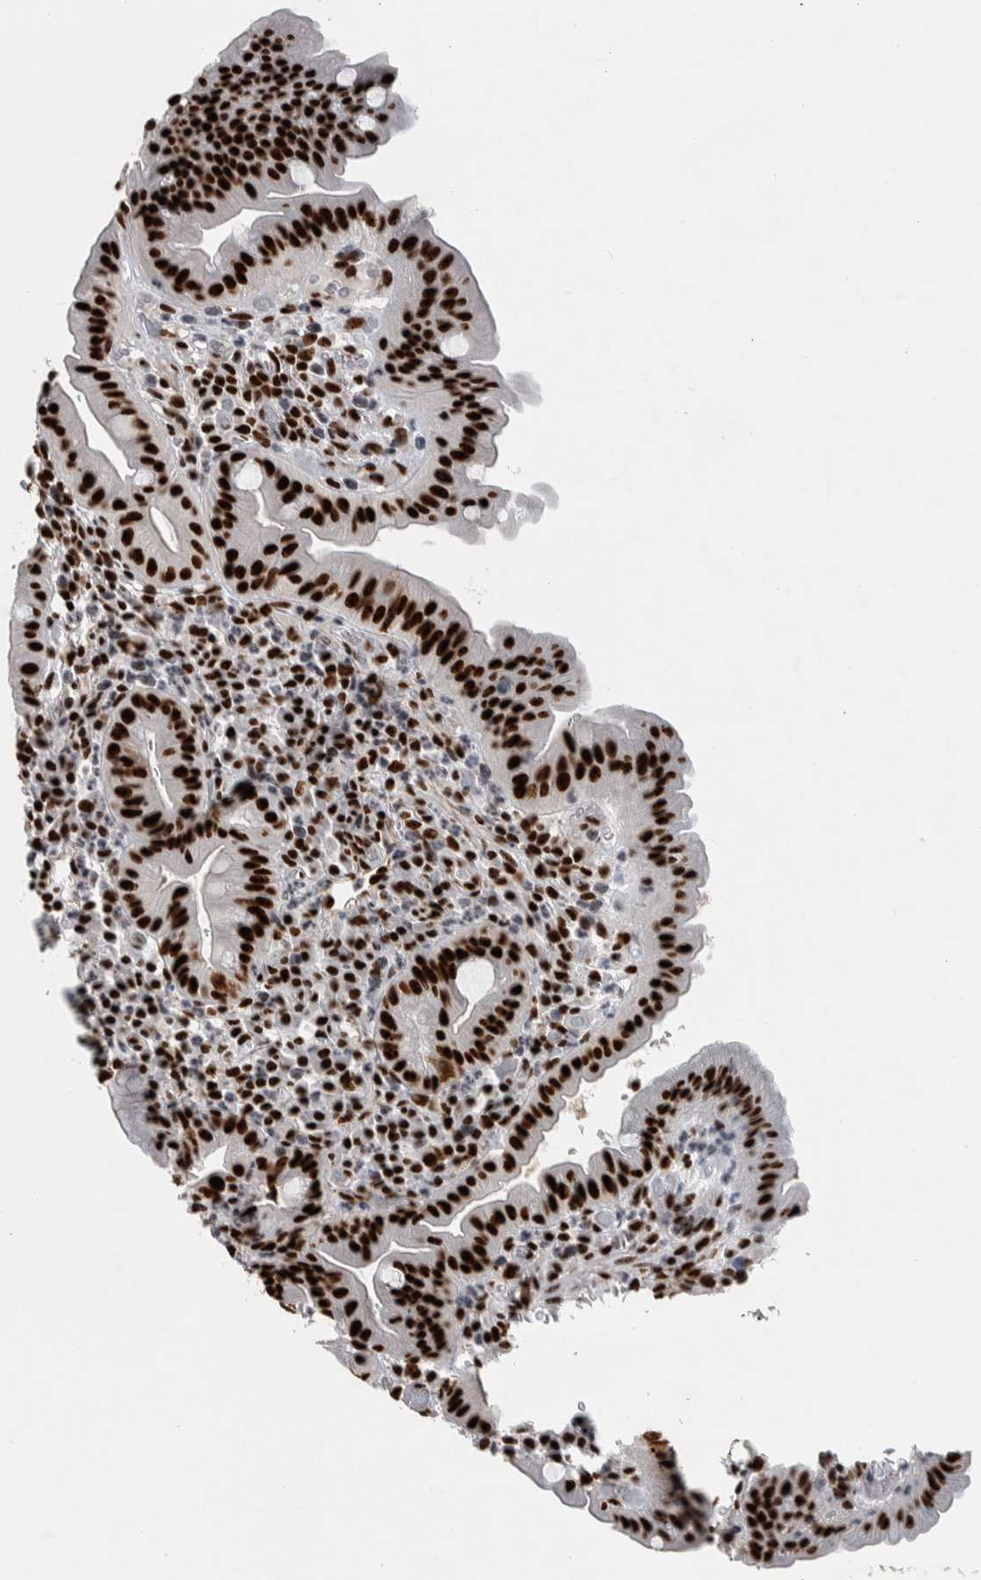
{"staining": {"intensity": "strong", "quantity": ">75%", "location": "cytoplasmic/membranous,nuclear"}, "tissue": "duodenum", "cell_type": "Glandular cells", "image_type": "normal", "snomed": [{"axis": "morphology", "description": "Normal tissue, NOS"}, {"axis": "topography", "description": "Duodenum"}], "caption": "Protein staining of benign duodenum displays strong cytoplasmic/membranous,nuclear expression in approximately >75% of glandular cells. (Brightfield microscopy of DAB IHC at high magnification).", "gene": "NCL", "patient": {"sex": "male", "age": 50}}